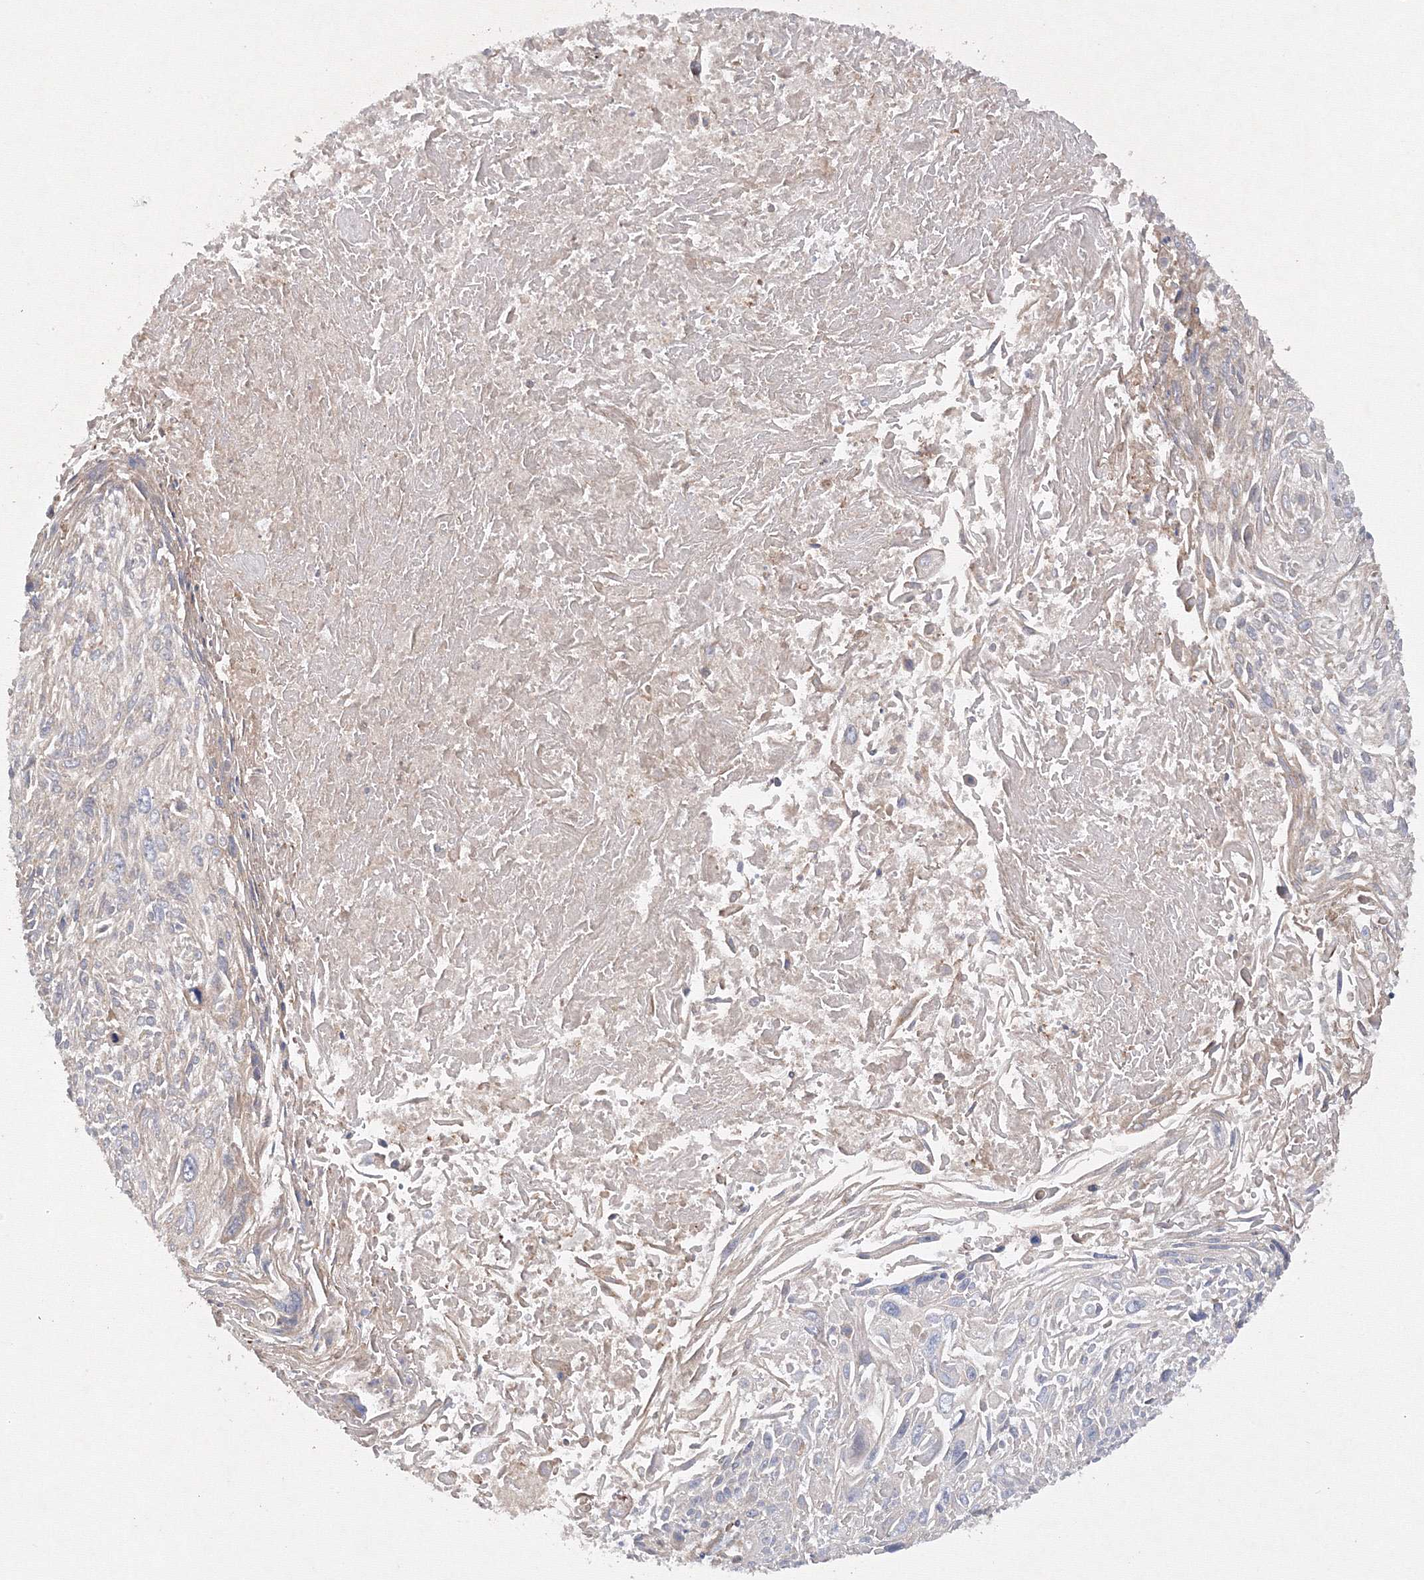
{"staining": {"intensity": "negative", "quantity": "none", "location": "none"}, "tissue": "cervical cancer", "cell_type": "Tumor cells", "image_type": "cancer", "snomed": [{"axis": "morphology", "description": "Squamous cell carcinoma, NOS"}, {"axis": "topography", "description": "Cervix"}], "caption": "Image shows no significant protein expression in tumor cells of cervical squamous cell carcinoma.", "gene": "DCTD", "patient": {"sex": "female", "age": 51}}